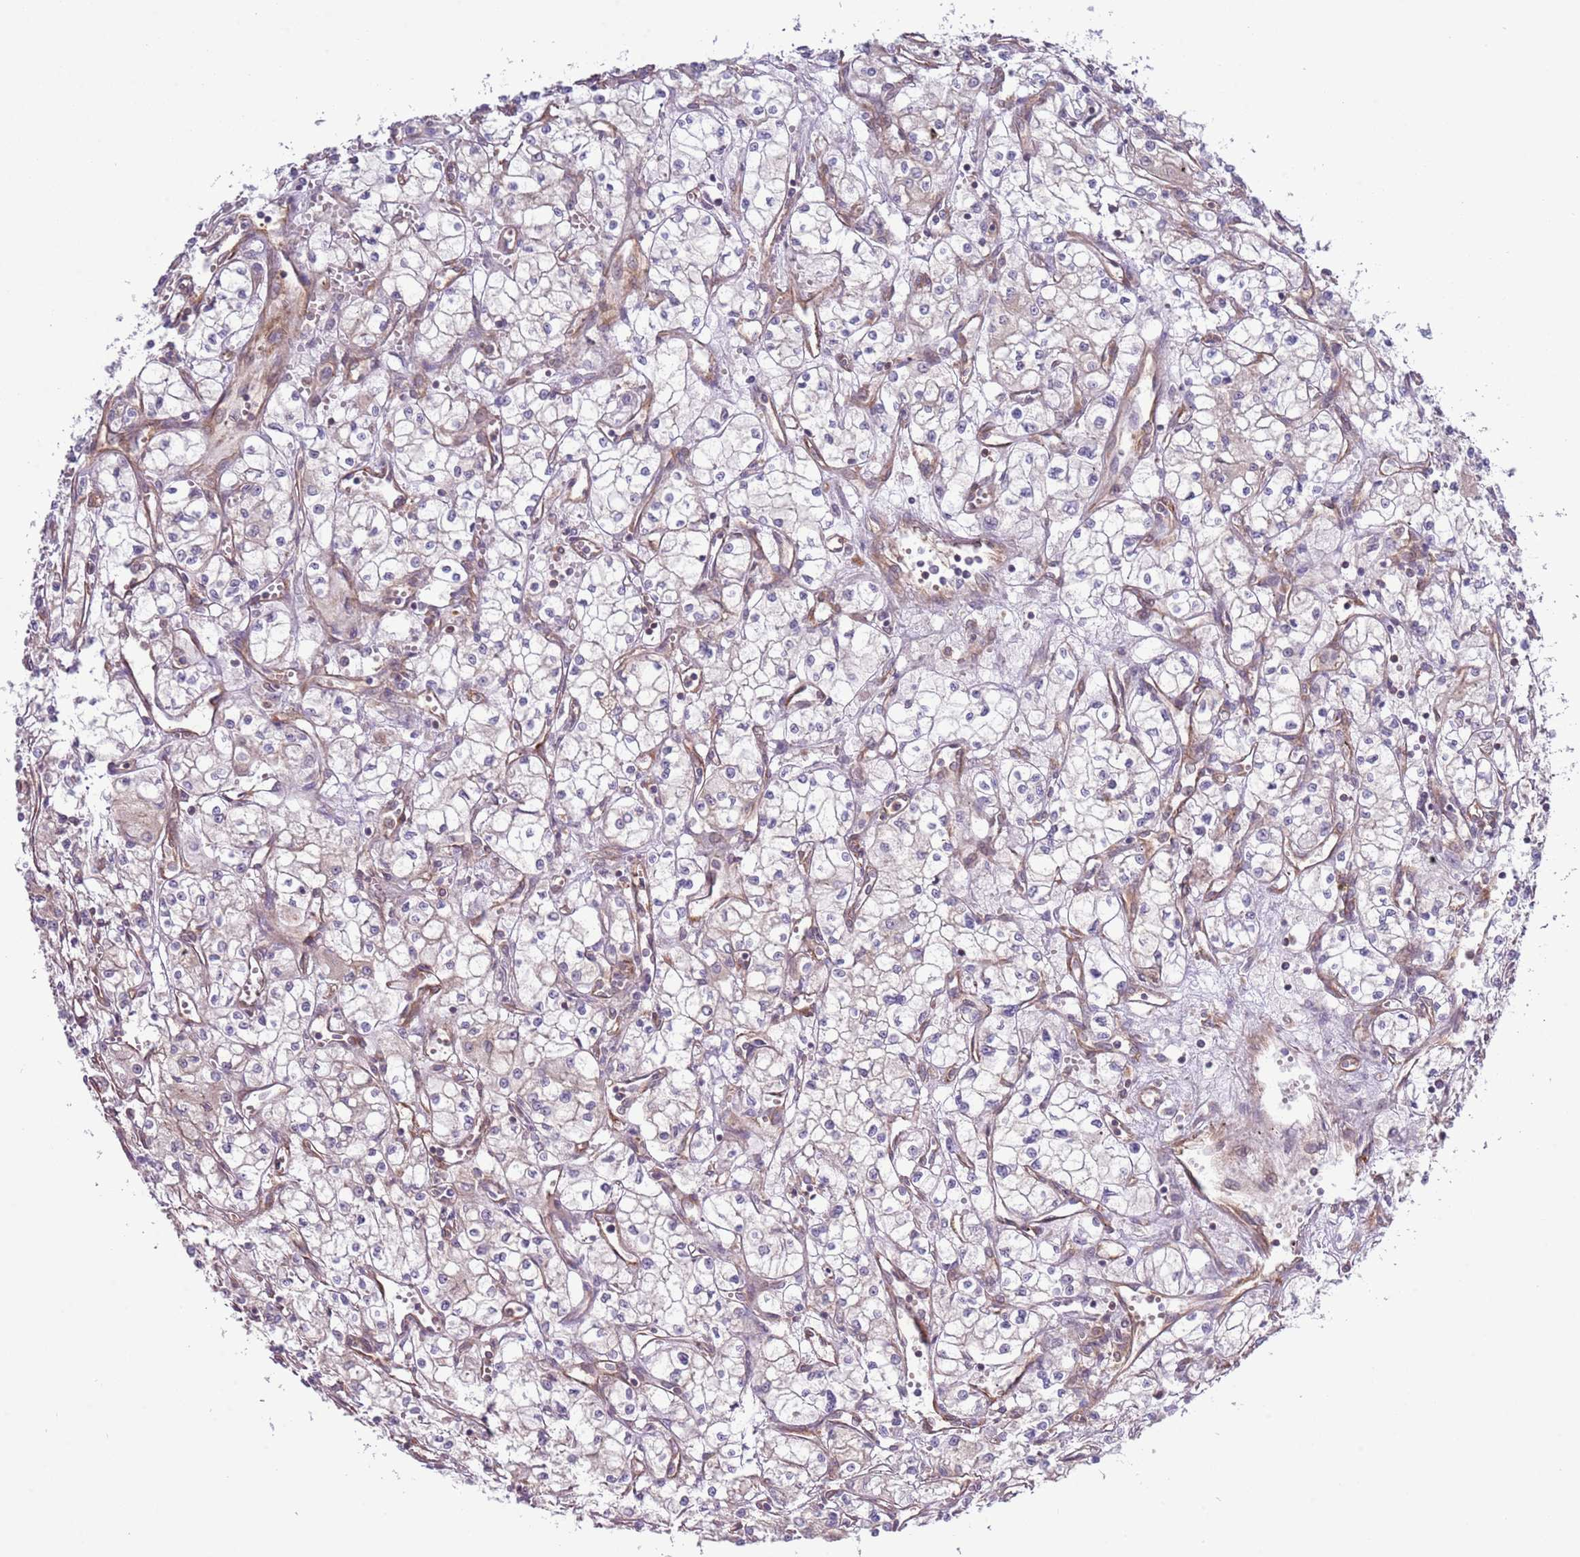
{"staining": {"intensity": "negative", "quantity": "none", "location": "none"}, "tissue": "renal cancer", "cell_type": "Tumor cells", "image_type": "cancer", "snomed": [{"axis": "morphology", "description": "Adenocarcinoma, NOS"}, {"axis": "topography", "description": "Kidney"}], "caption": "An IHC micrograph of renal cancer (adenocarcinoma) is shown. There is no staining in tumor cells of renal cancer (adenocarcinoma). Nuclei are stained in blue.", "gene": "LPIN2", "patient": {"sex": "male", "age": 59}}